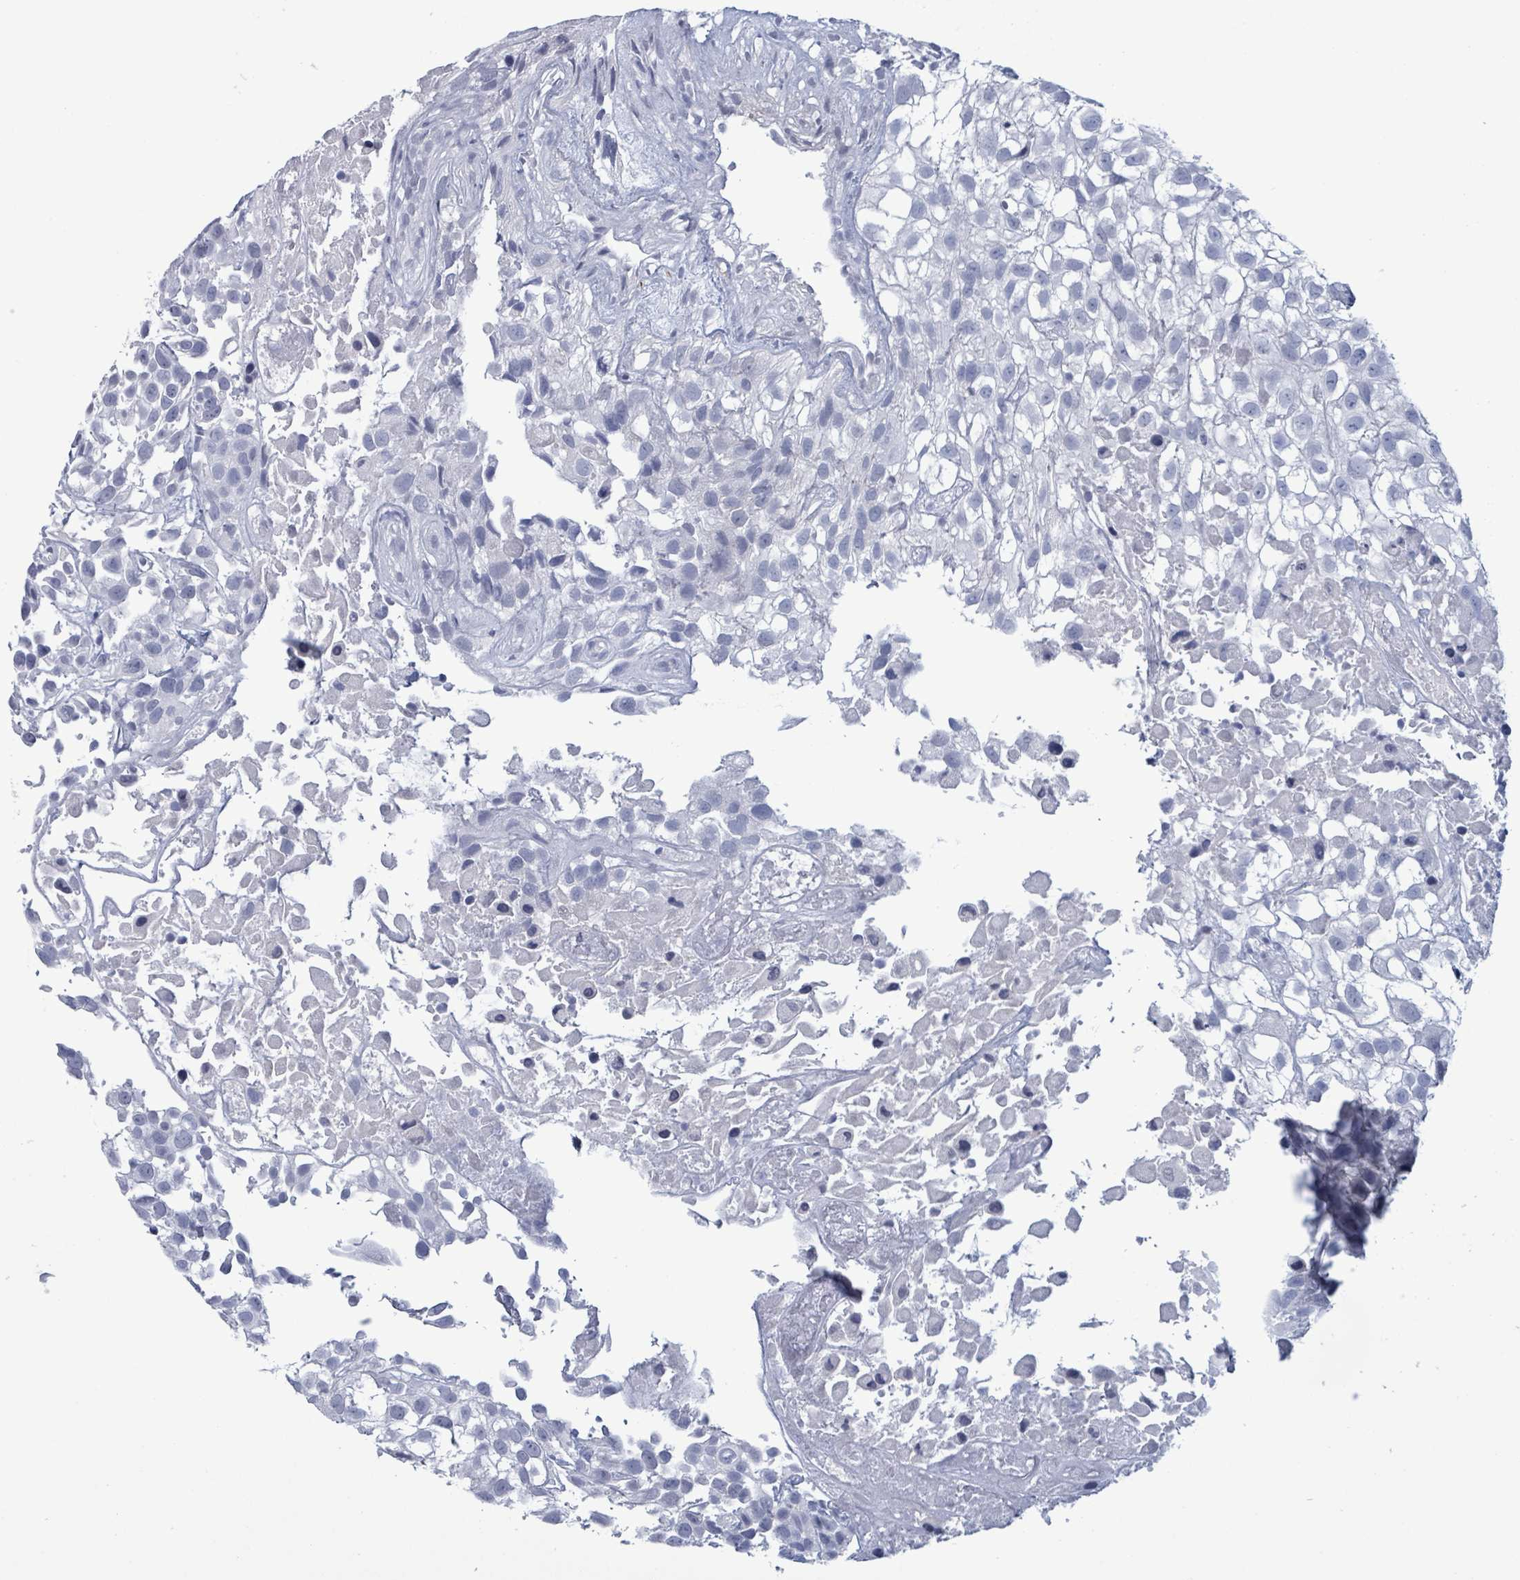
{"staining": {"intensity": "negative", "quantity": "none", "location": "none"}, "tissue": "urothelial cancer", "cell_type": "Tumor cells", "image_type": "cancer", "snomed": [{"axis": "morphology", "description": "Urothelial carcinoma, High grade"}, {"axis": "topography", "description": "Urinary bladder"}], "caption": "The immunohistochemistry image has no significant staining in tumor cells of high-grade urothelial carcinoma tissue.", "gene": "ZNF771", "patient": {"sex": "male", "age": 56}}